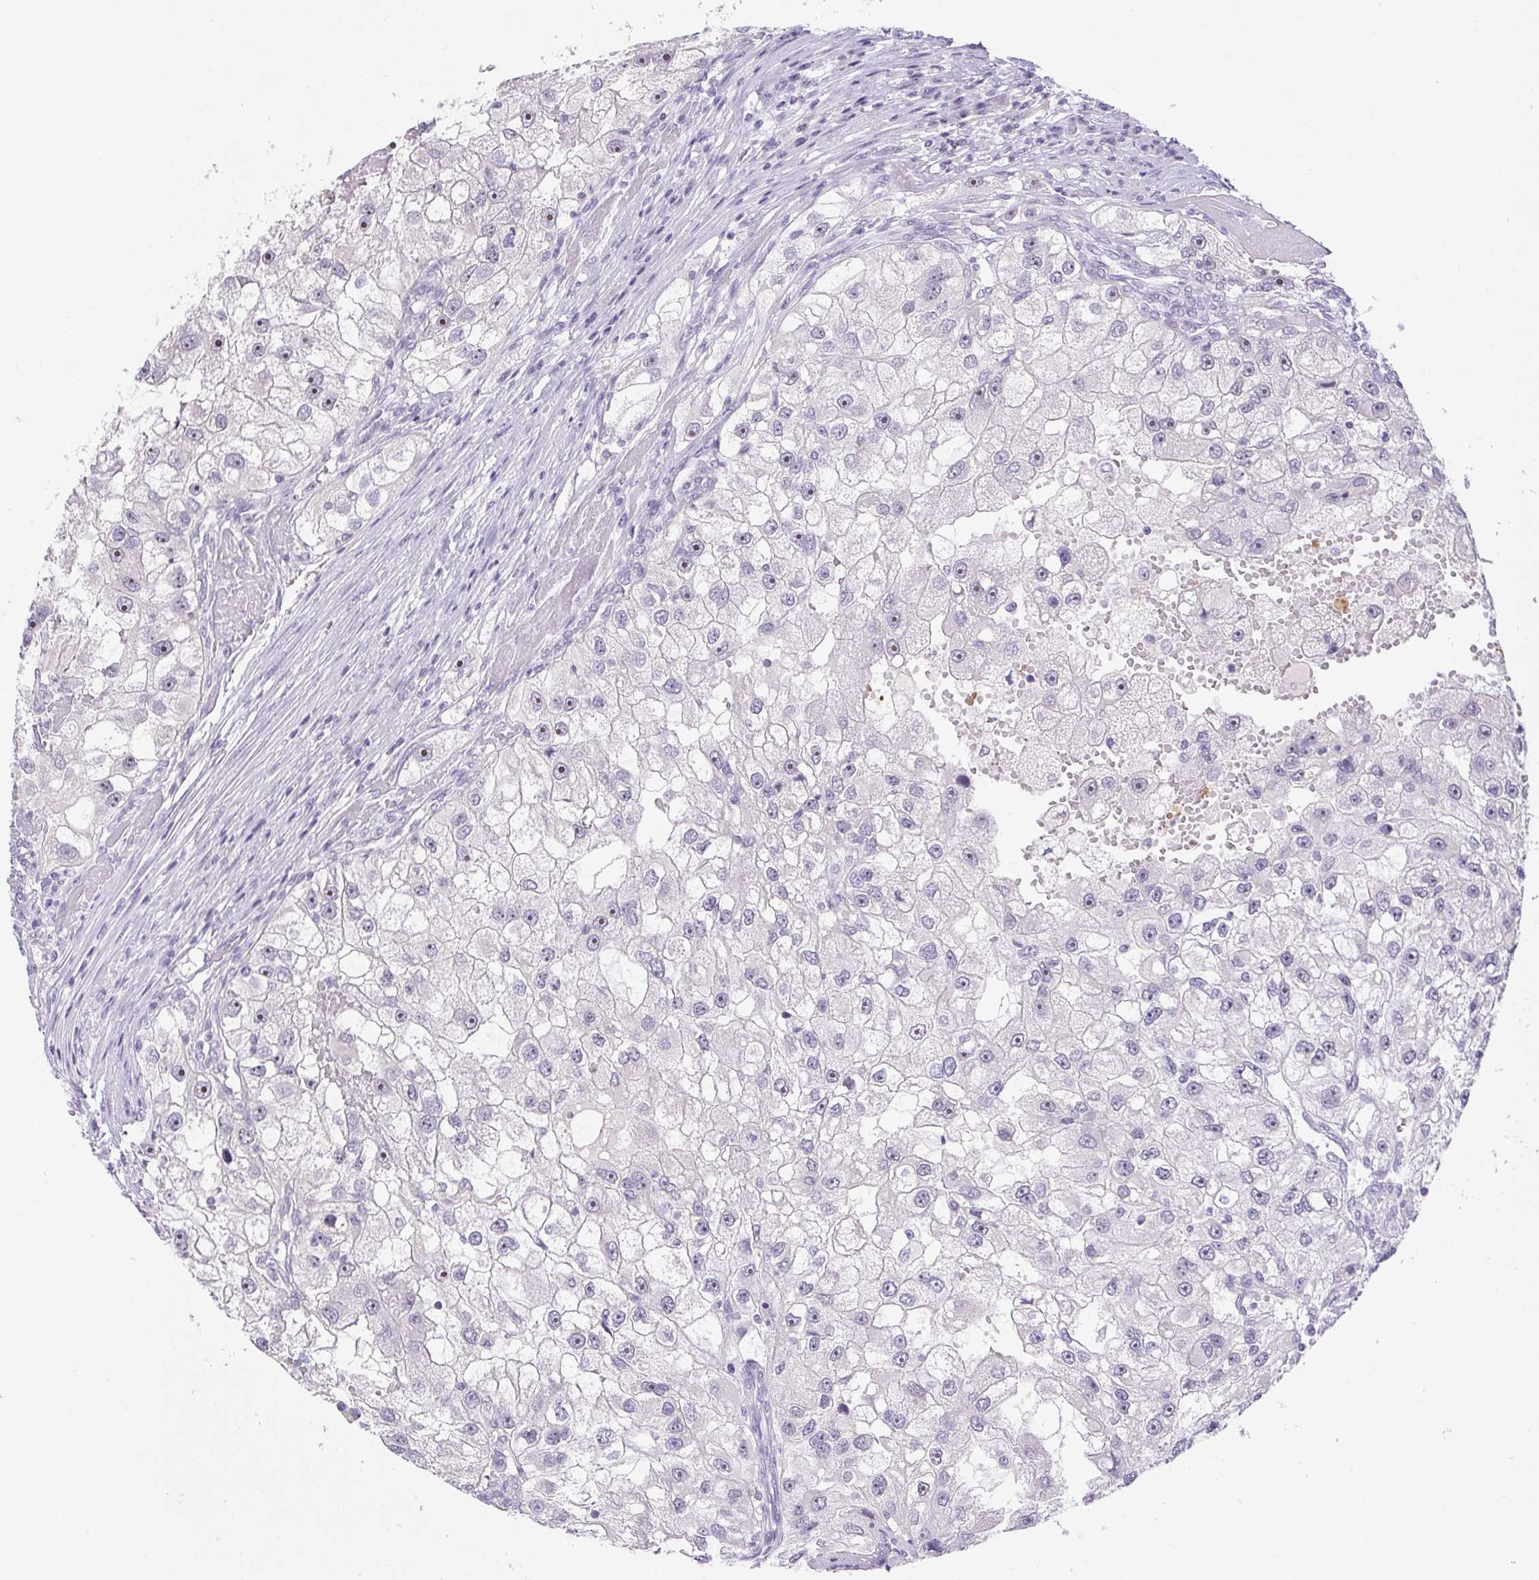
{"staining": {"intensity": "moderate", "quantity": "<25%", "location": "nuclear"}, "tissue": "renal cancer", "cell_type": "Tumor cells", "image_type": "cancer", "snomed": [{"axis": "morphology", "description": "Adenocarcinoma, NOS"}, {"axis": "topography", "description": "Kidney"}], "caption": "Immunohistochemical staining of renal cancer reveals moderate nuclear protein positivity in approximately <25% of tumor cells.", "gene": "ST8SIA3", "patient": {"sex": "male", "age": 63}}